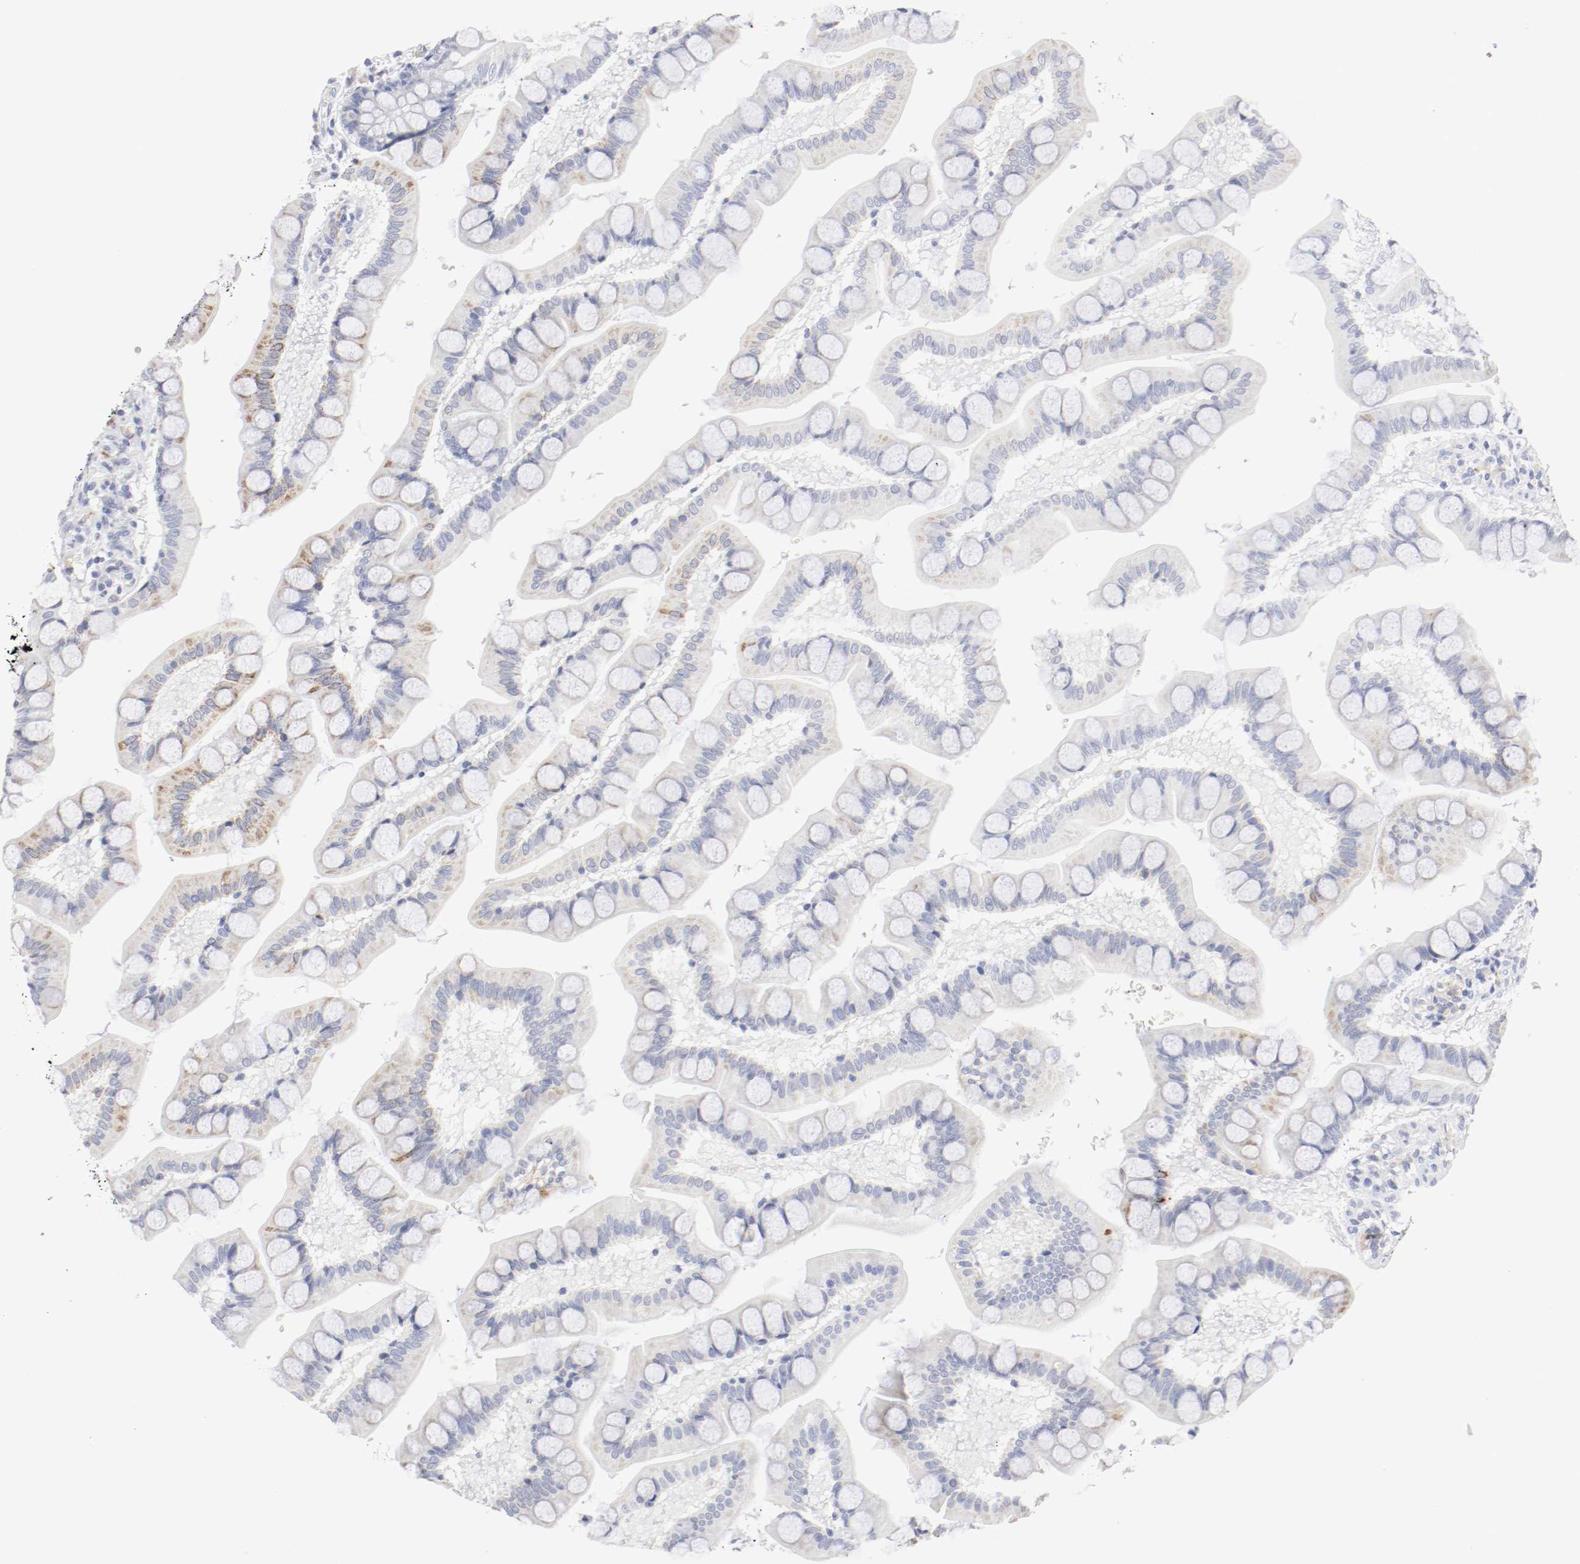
{"staining": {"intensity": "strong", "quantity": "<25%", "location": "cytoplasmic/membranous"}, "tissue": "small intestine", "cell_type": "Glandular cells", "image_type": "normal", "snomed": [{"axis": "morphology", "description": "Normal tissue, NOS"}, {"axis": "topography", "description": "Small intestine"}], "caption": "Strong cytoplasmic/membranous positivity is identified in about <25% of glandular cells in normal small intestine.", "gene": "ITGAX", "patient": {"sex": "male", "age": 41}}